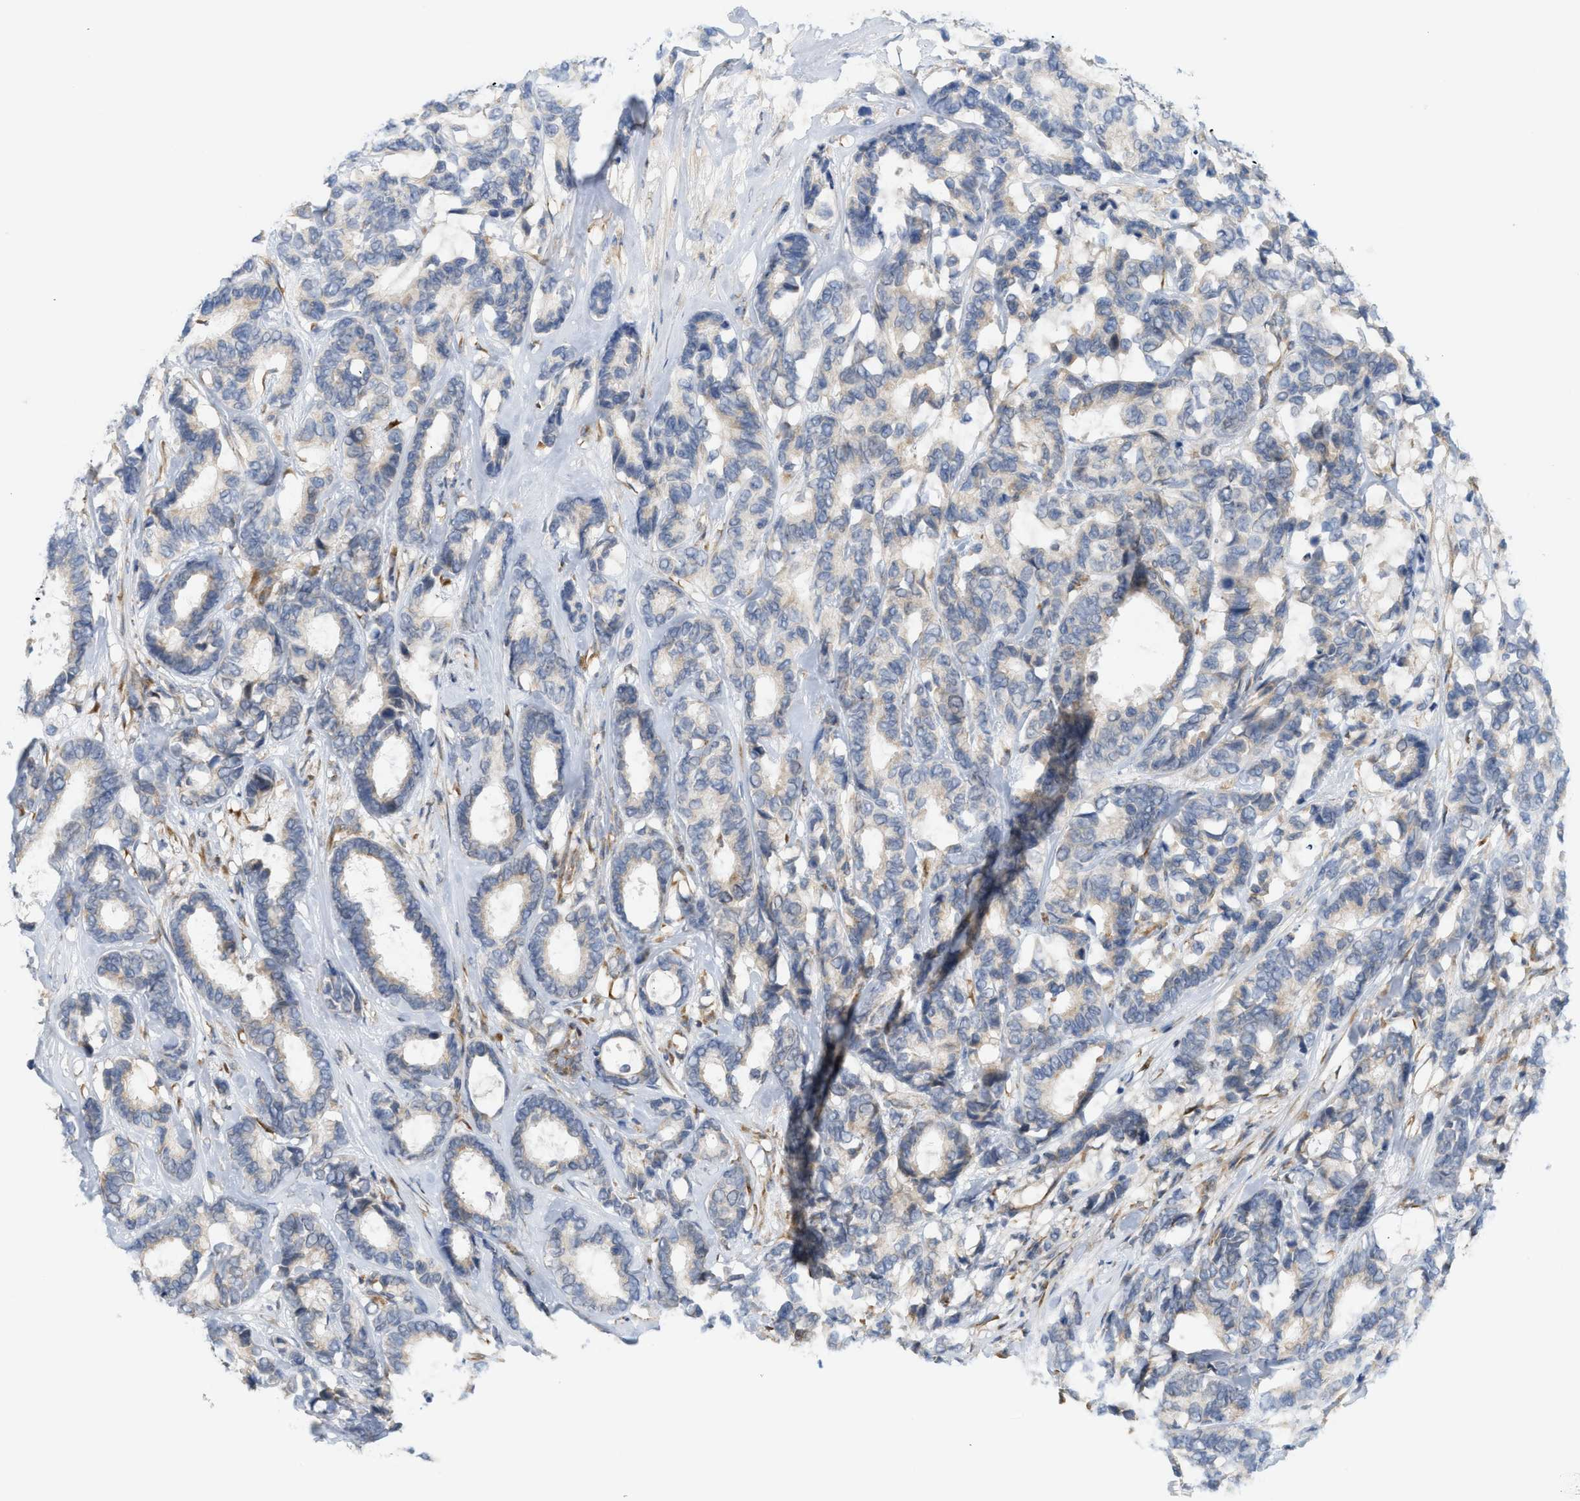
{"staining": {"intensity": "weak", "quantity": "25%-75%", "location": "cytoplasmic/membranous"}, "tissue": "breast cancer", "cell_type": "Tumor cells", "image_type": "cancer", "snomed": [{"axis": "morphology", "description": "Duct carcinoma"}, {"axis": "topography", "description": "Breast"}], "caption": "IHC (DAB (3,3'-diaminobenzidine)) staining of human breast cancer demonstrates weak cytoplasmic/membranous protein expression in approximately 25%-75% of tumor cells.", "gene": "SVOP", "patient": {"sex": "female", "age": 87}}